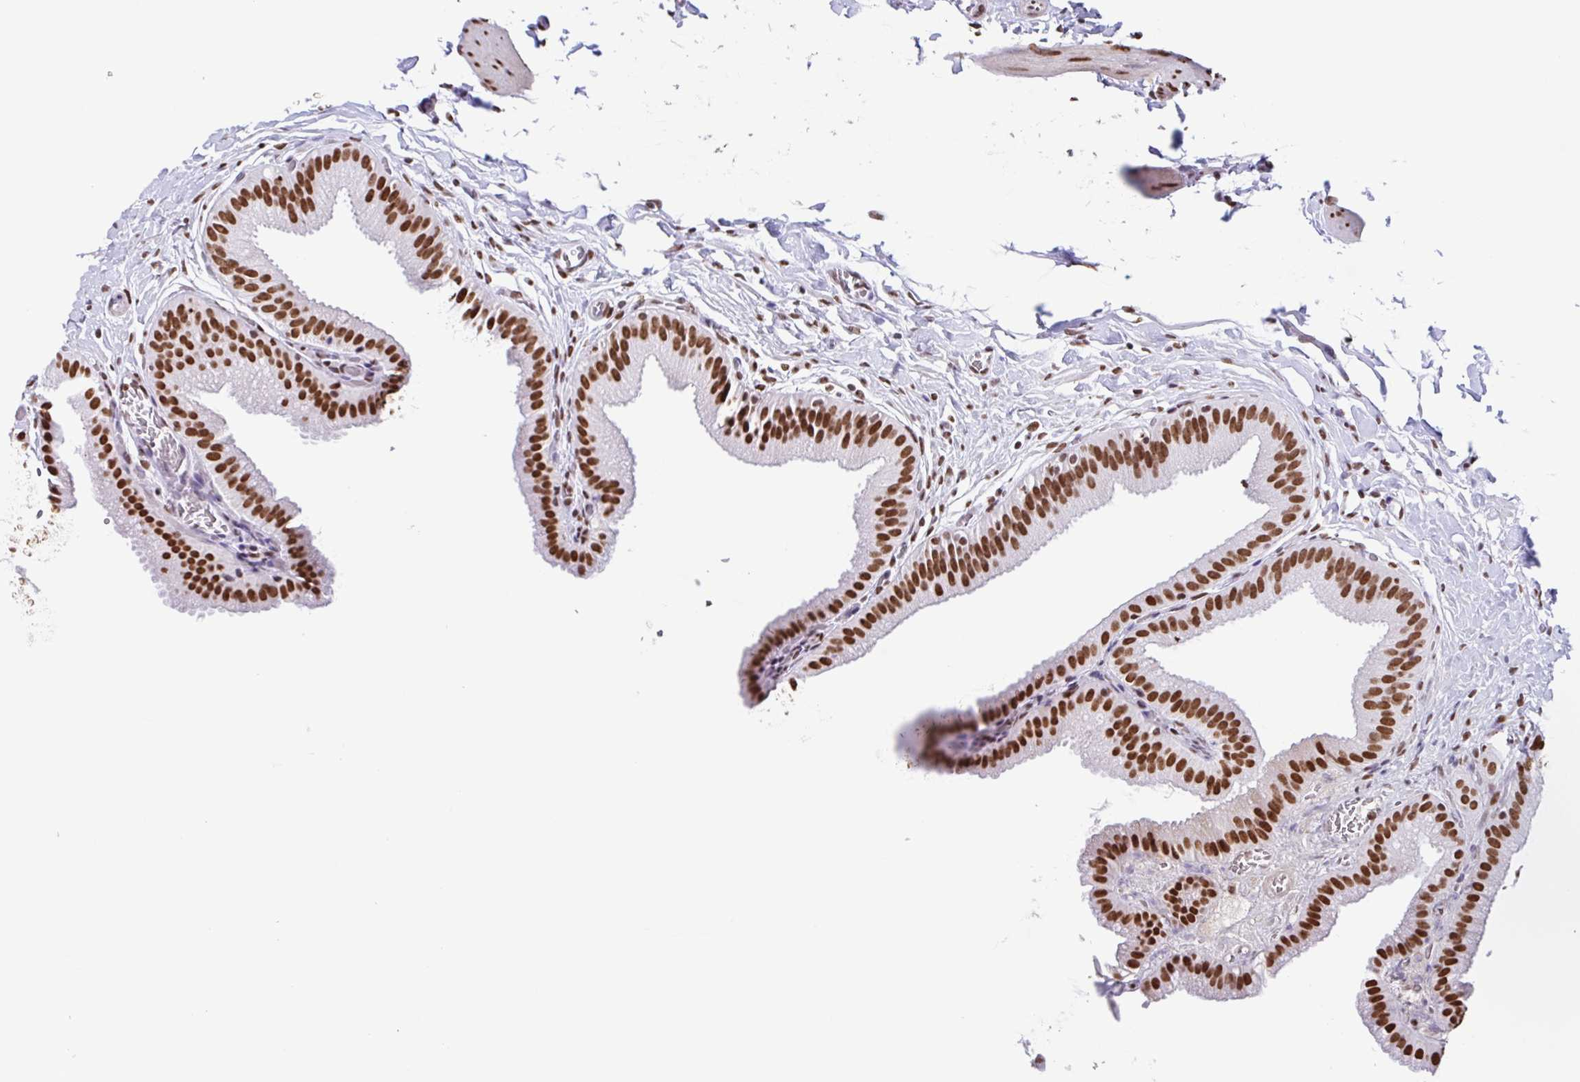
{"staining": {"intensity": "strong", "quantity": ">75%", "location": "nuclear"}, "tissue": "gallbladder", "cell_type": "Glandular cells", "image_type": "normal", "snomed": [{"axis": "morphology", "description": "Normal tissue, NOS"}, {"axis": "topography", "description": "Gallbladder"}], "caption": "Immunohistochemical staining of unremarkable gallbladder reveals >75% levels of strong nuclear protein expression in about >75% of glandular cells. (brown staining indicates protein expression, while blue staining denotes nuclei).", "gene": "KHDRBS1", "patient": {"sex": "female", "age": 63}}